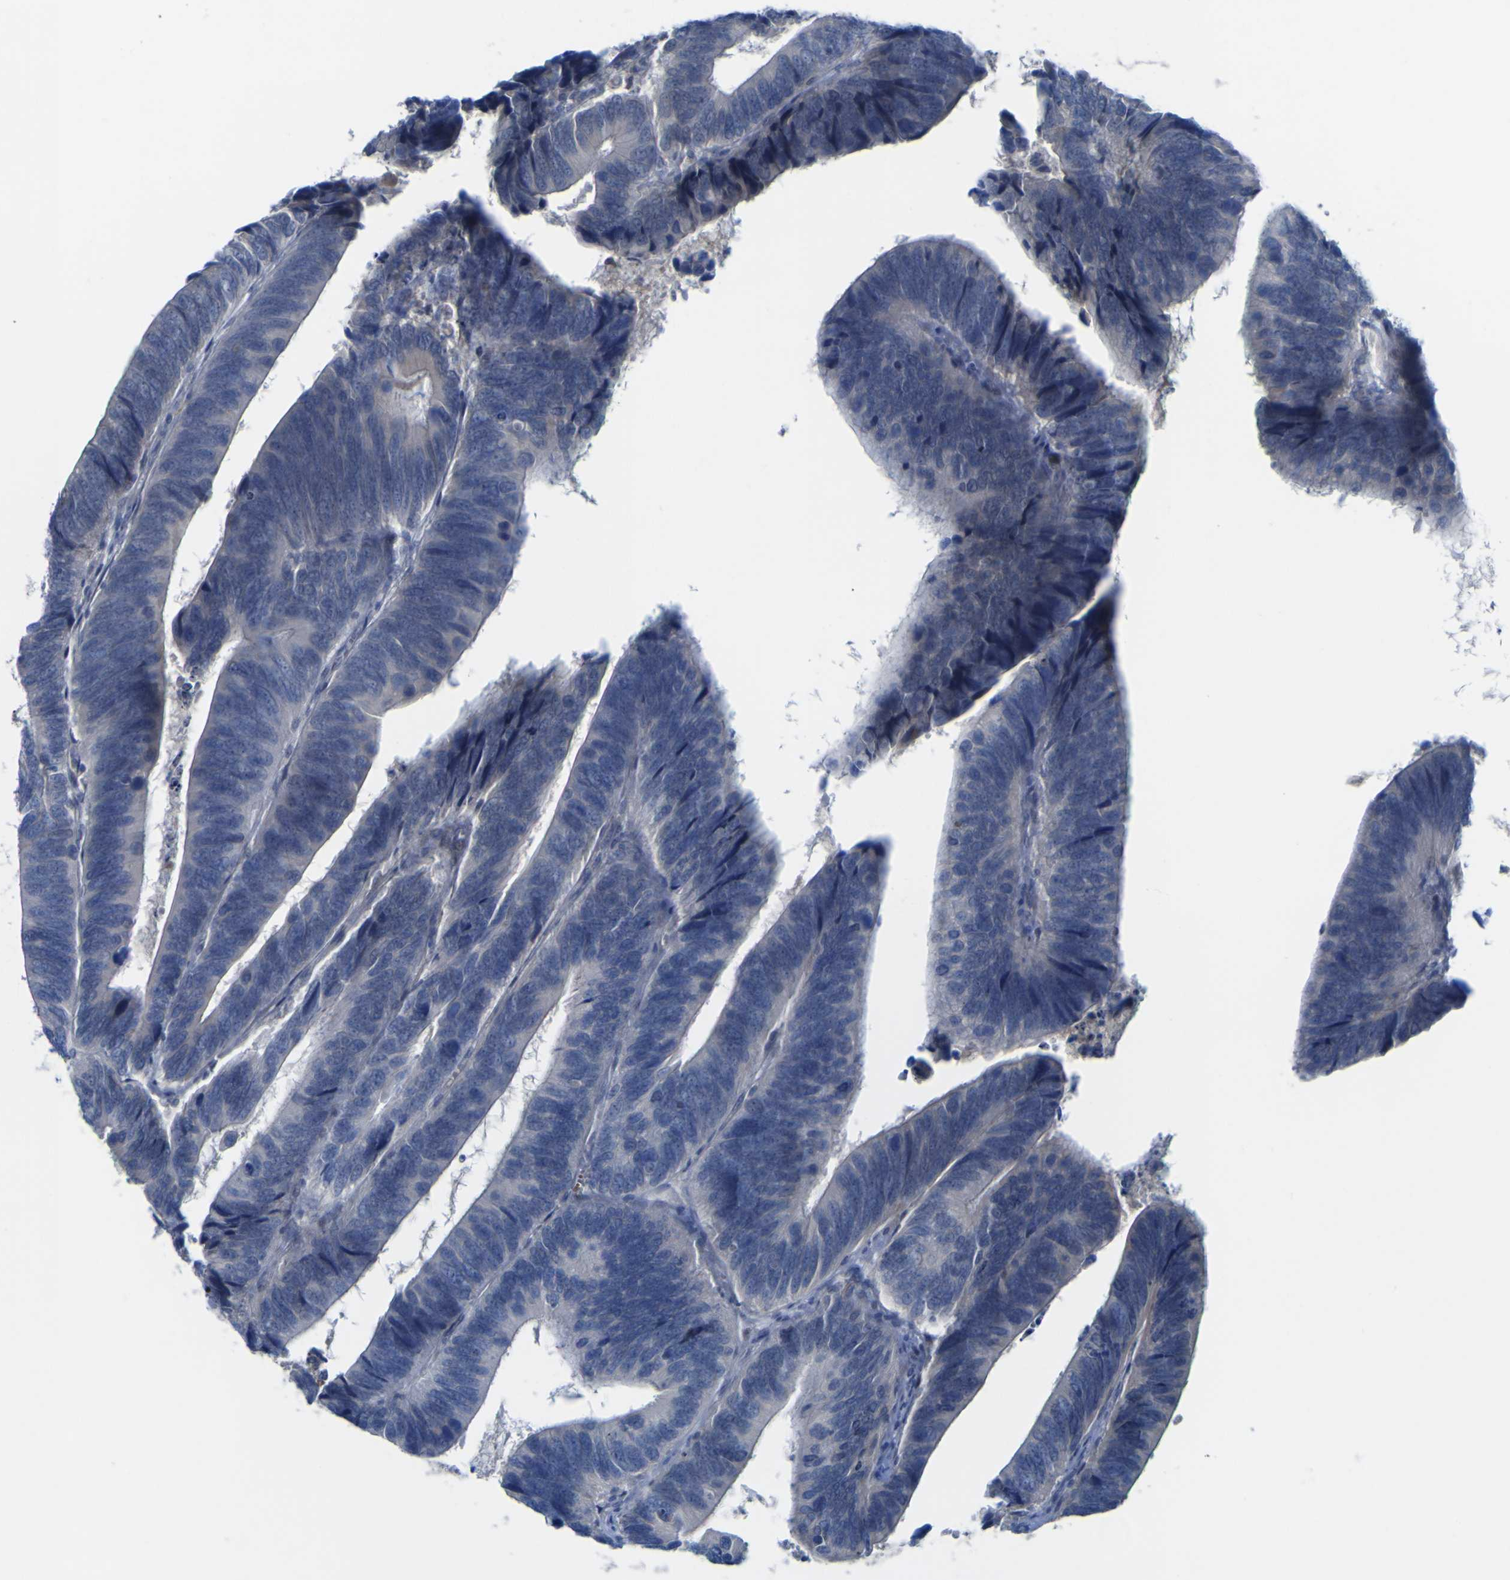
{"staining": {"intensity": "negative", "quantity": "none", "location": "none"}, "tissue": "colorectal cancer", "cell_type": "Tumor cells", "image_type": "cancer", "snomed": [{"axis": "morphology", "description": "Adenocarcinoma, NOS"}, {"axis": "topography", "description": "Colon"}], "caption": "Immunohistochemistry (IHC) of human colorectal cancer (adenocarcinoma) reveals no expression in tumor cells.", "gene": "NAV1", "patient": {"sex": "male", "age": 72}}